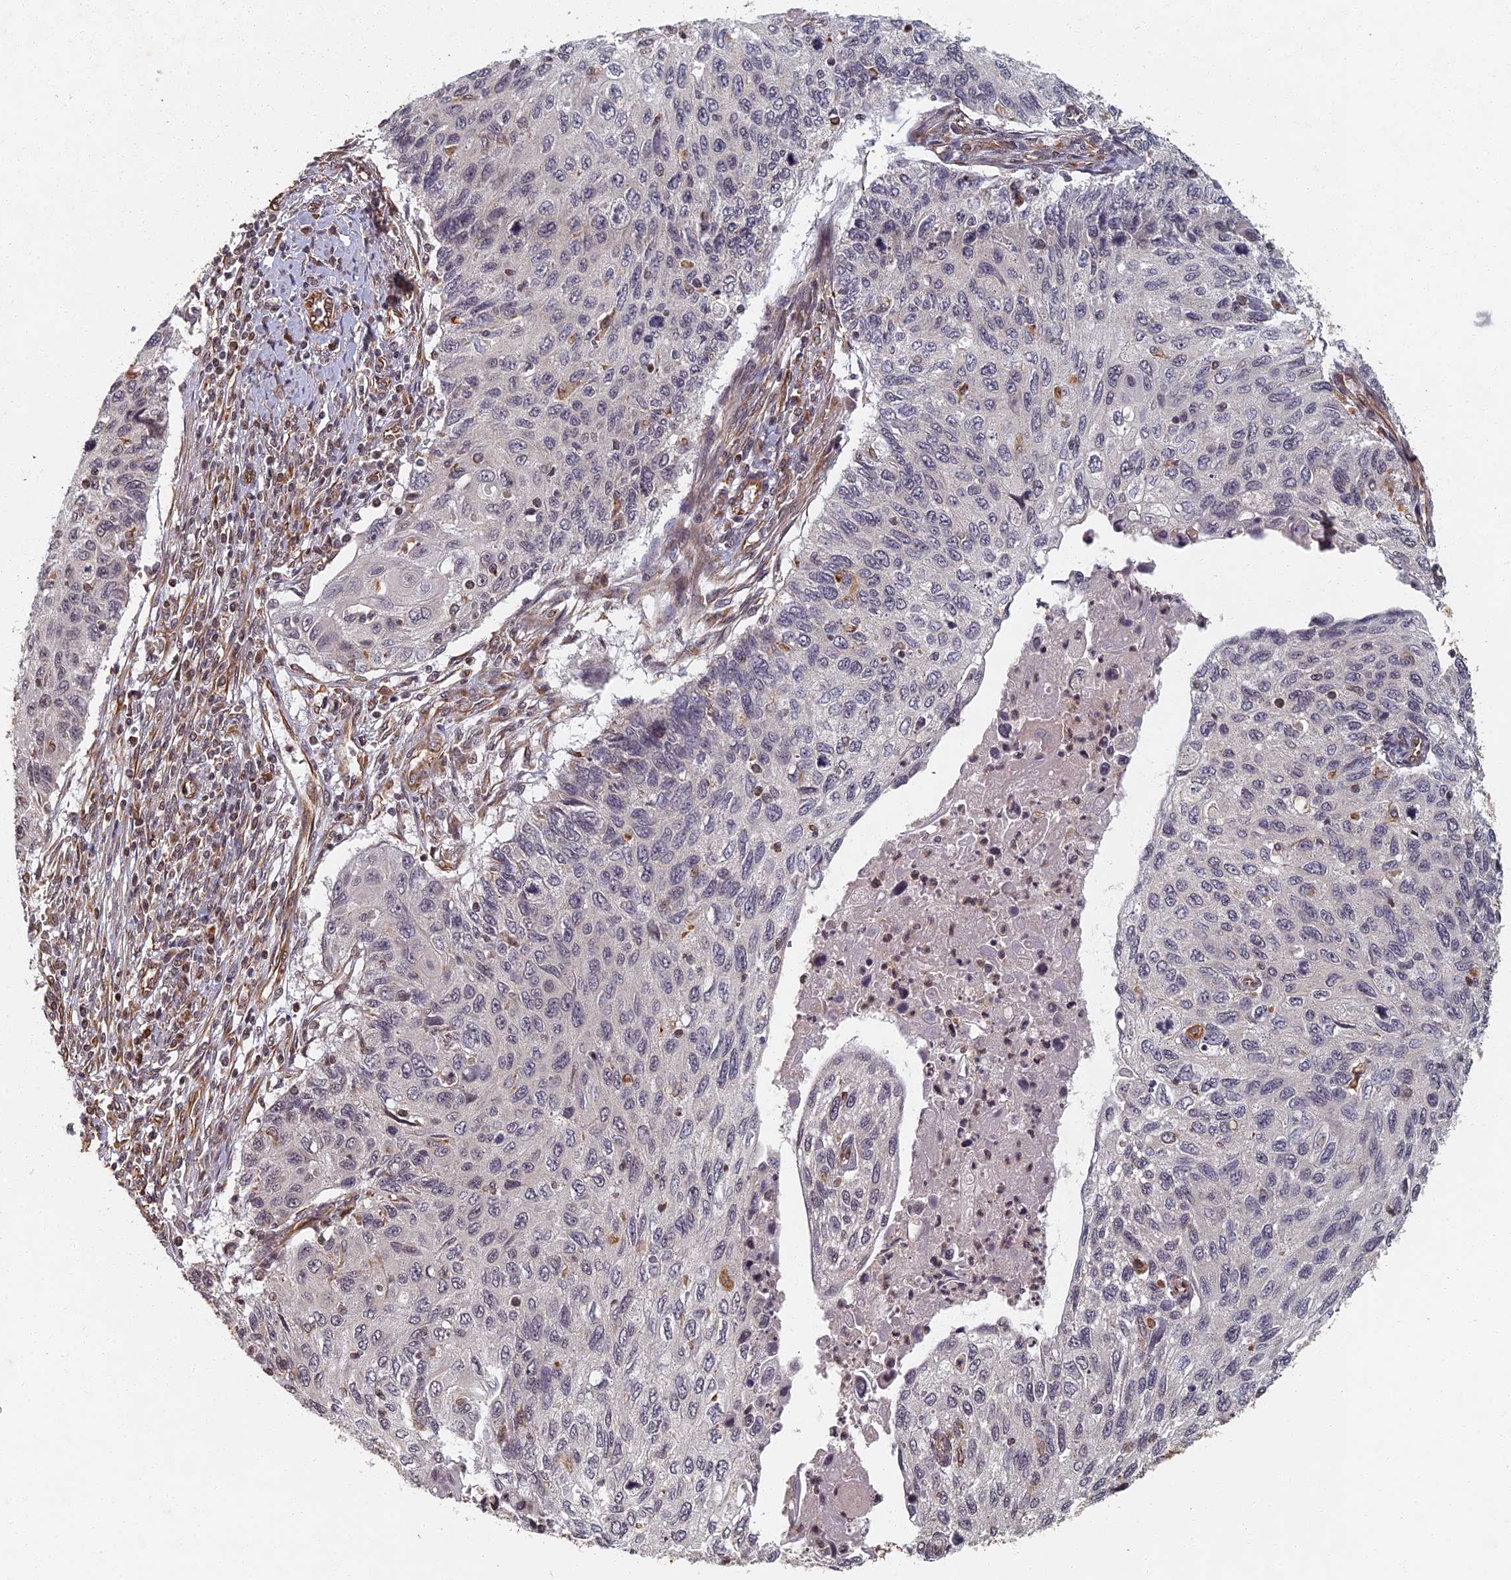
{"staining": {"intensity": "negative", "quantity": "none", "location": "none"}, "tissue": "cervical cancer", "cell_type": "Tumor cells", "image_type": "cancer", "snomed": [{"axis": "morphology", "description": "Squamous cell carcinoma, NOS"}, {"axis": "topography", "description": "Cervix"}], "caption": "This is a image of IHC staining of cervical squamous cell carcinoma, which shows no staining in tumor cells.", "gene": "ABCB10", "patient": {"sex": "female", "age": 70}}